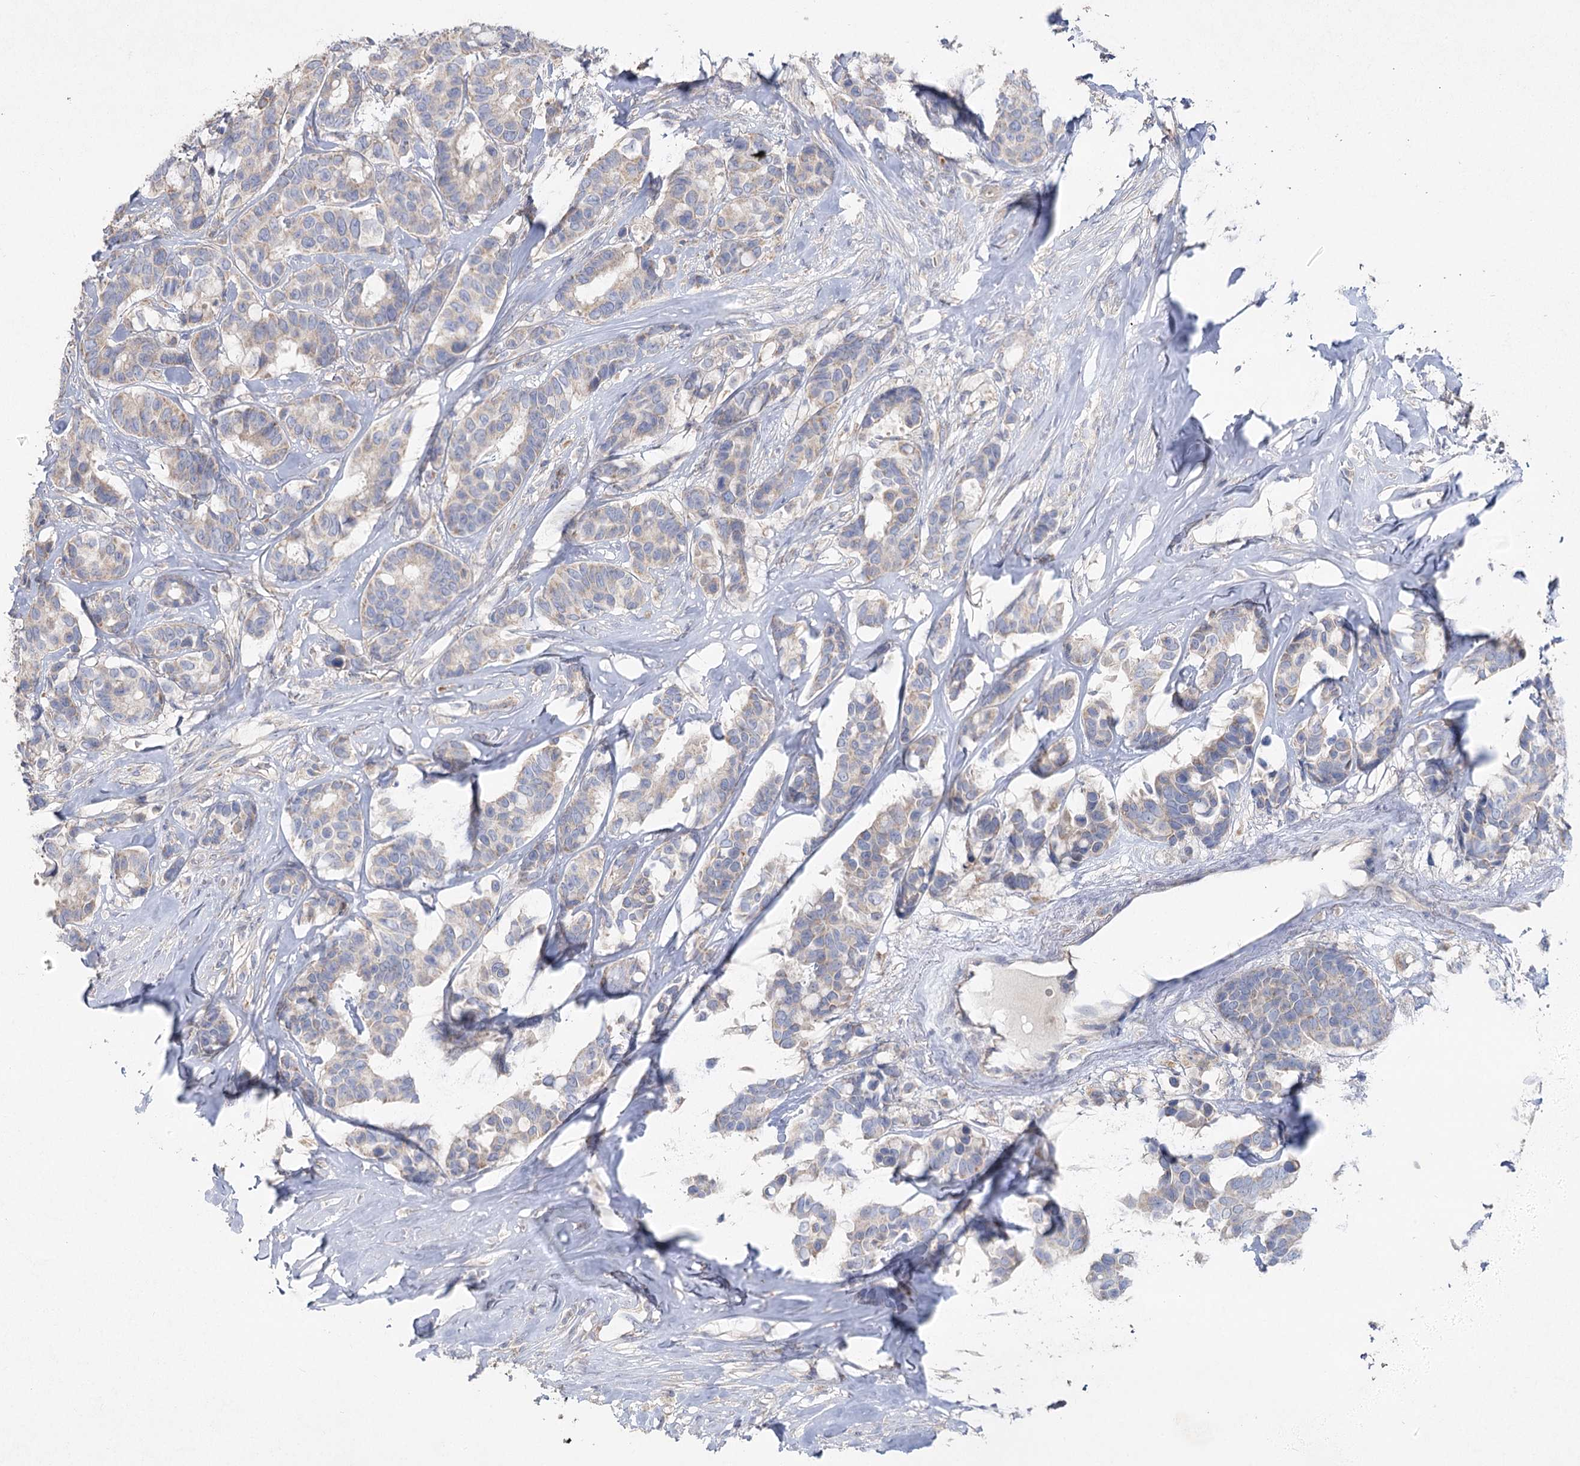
{"staining": {"intensity": "weak", "quantity": "25%-75%", "location": "cytoplasmic/membranous"}, "tissue": "breast cancer", "cell_type": "Tumor cells", "image_type": "cancer", "snomed": [{"axis": "morphology", "description": "Duct carcinoma"}, {"axis": "topography", "description": "Breast"}], "caption": "An immunohistochemistry photomicrograph of tumor tissue is shown. Protein staining in brown labels weak cytoplasmic/membranous positivity in breast cancer (intraductal carcinoma) within tumor cells. The staining is performed using DAB (3,3'-diaminobenzidine) brown chromogen to label protein expression. The nuclei are counter-stained blue using hematoxylin.", "gene": "TMEM187", "patient": {"sex": "female", "age": 87}}